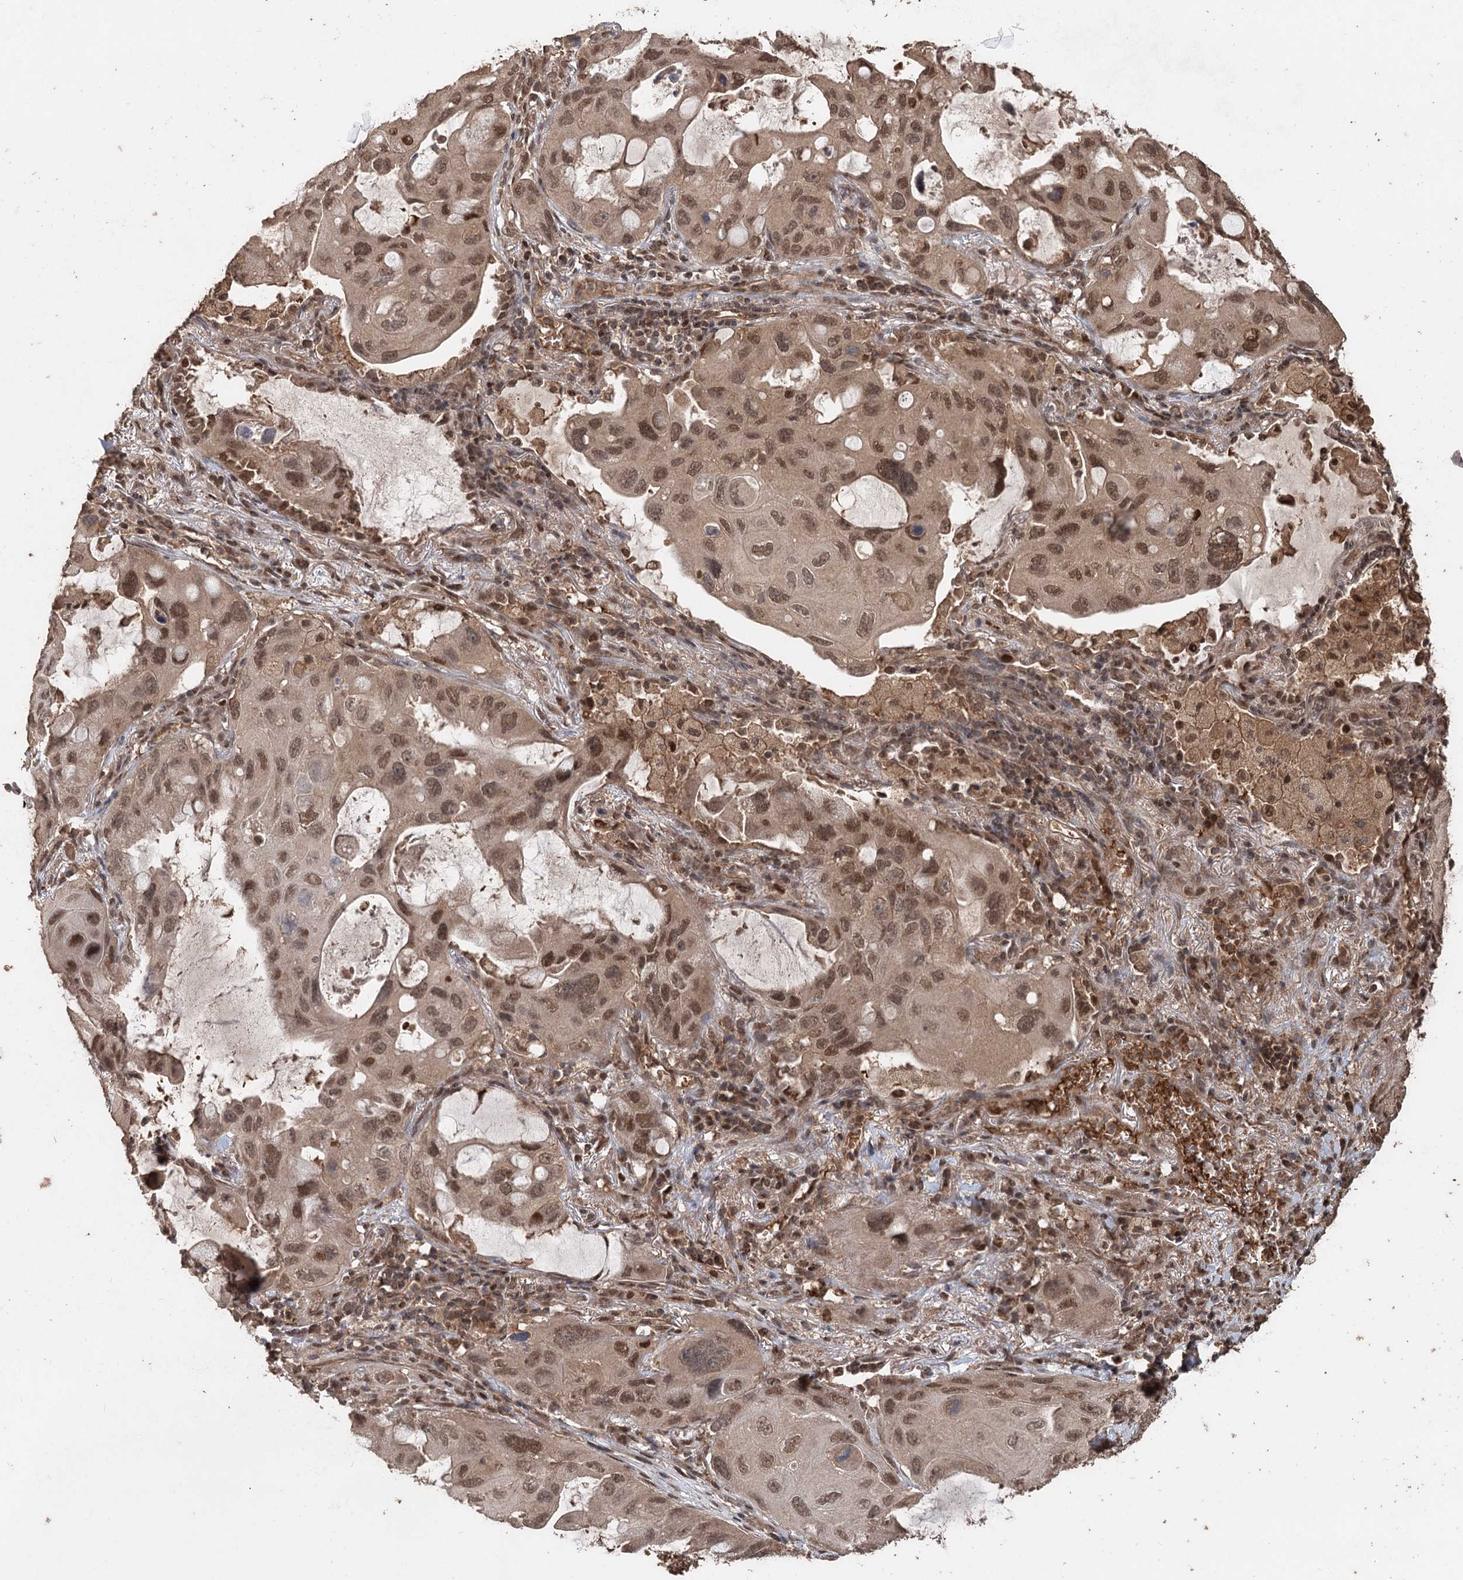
{"staining": {"intensity": "moderate", "quantity": ">75%", "location": "nuclear"}, "tissue": "lung cancer", "cell_type": "Tumor cells", "image_type": "cancer", "snomed": [{"axis": "morphology", "description": "Squamous cell carcinoma, NOS"}, {"axis": "topography", "description": "Lung"}], "caption": "An immunohistochemistry photomicrograph of tumor tissue is shown. Protein staining in brown shows moderate nuclear positivity in squamous cell carcinoma (lung) within tumor cells. Nuclei are stained in blue.", "gene": "FBXO7", "patient": {"sex": "female", "age": 73}}